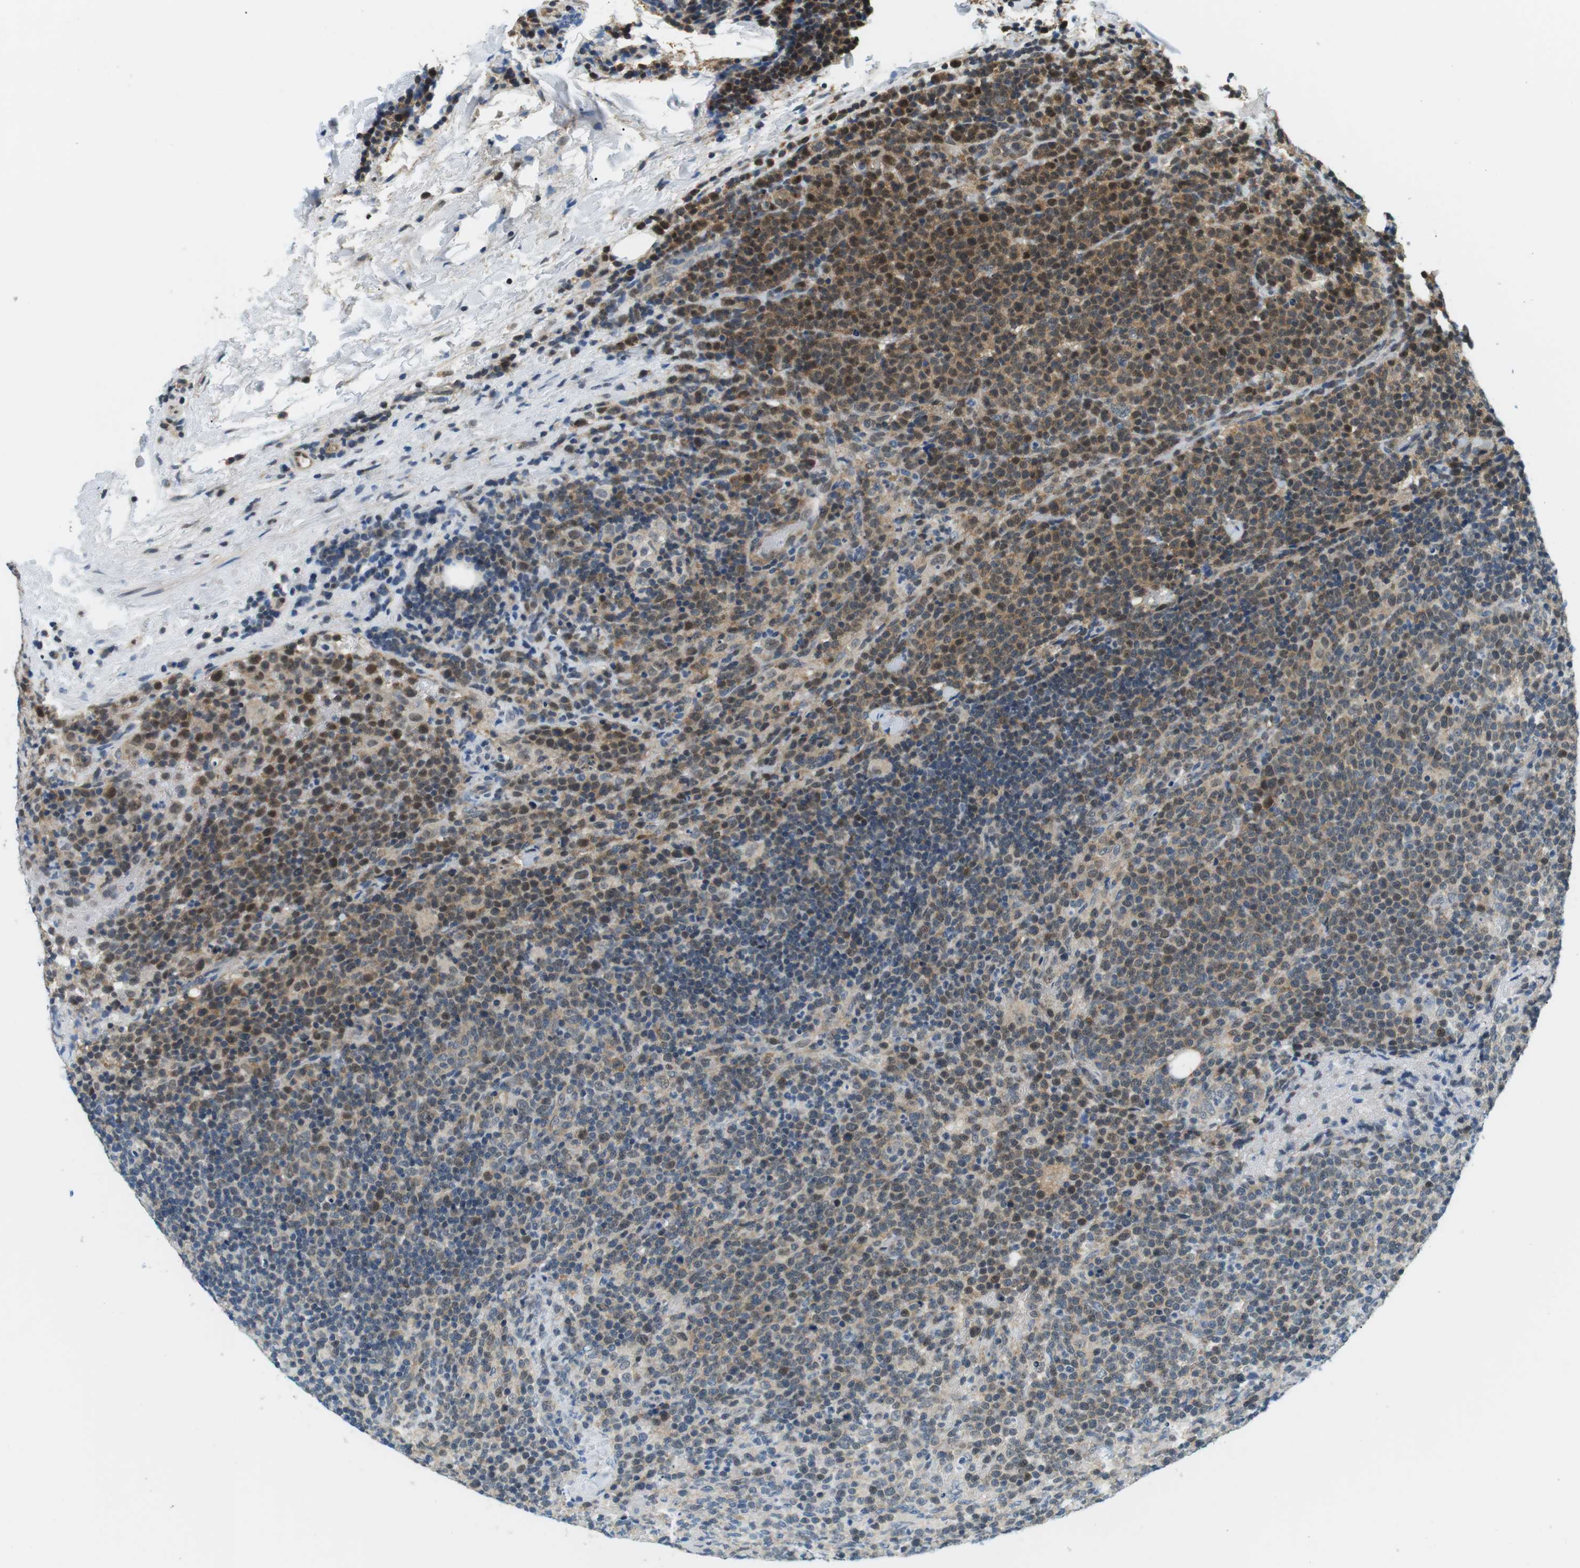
{"staining": {"intensity": "moderate", "quantity": "25%-75%", "location": "cytoplasmic/membranous,nuclear"}, "tissue": "lymphoma", "cell_type": "Tumor cells", "image_type": "cancer", "snomed": [{"axis": "morphology", "description": "Malignant lymphoma, non-Hodgkin's type, High grade"}, {"axis": "topography", "description": "Lymph node"}], "caption": "Protein expression analysis of human lymphoma reveals moderate cytoplasmic/membranous and nuclear positivity in approximately 25%-75% of tumor cells.", "gene": "CSNK2B", "patient": {"sex": "male", "age": 61}}